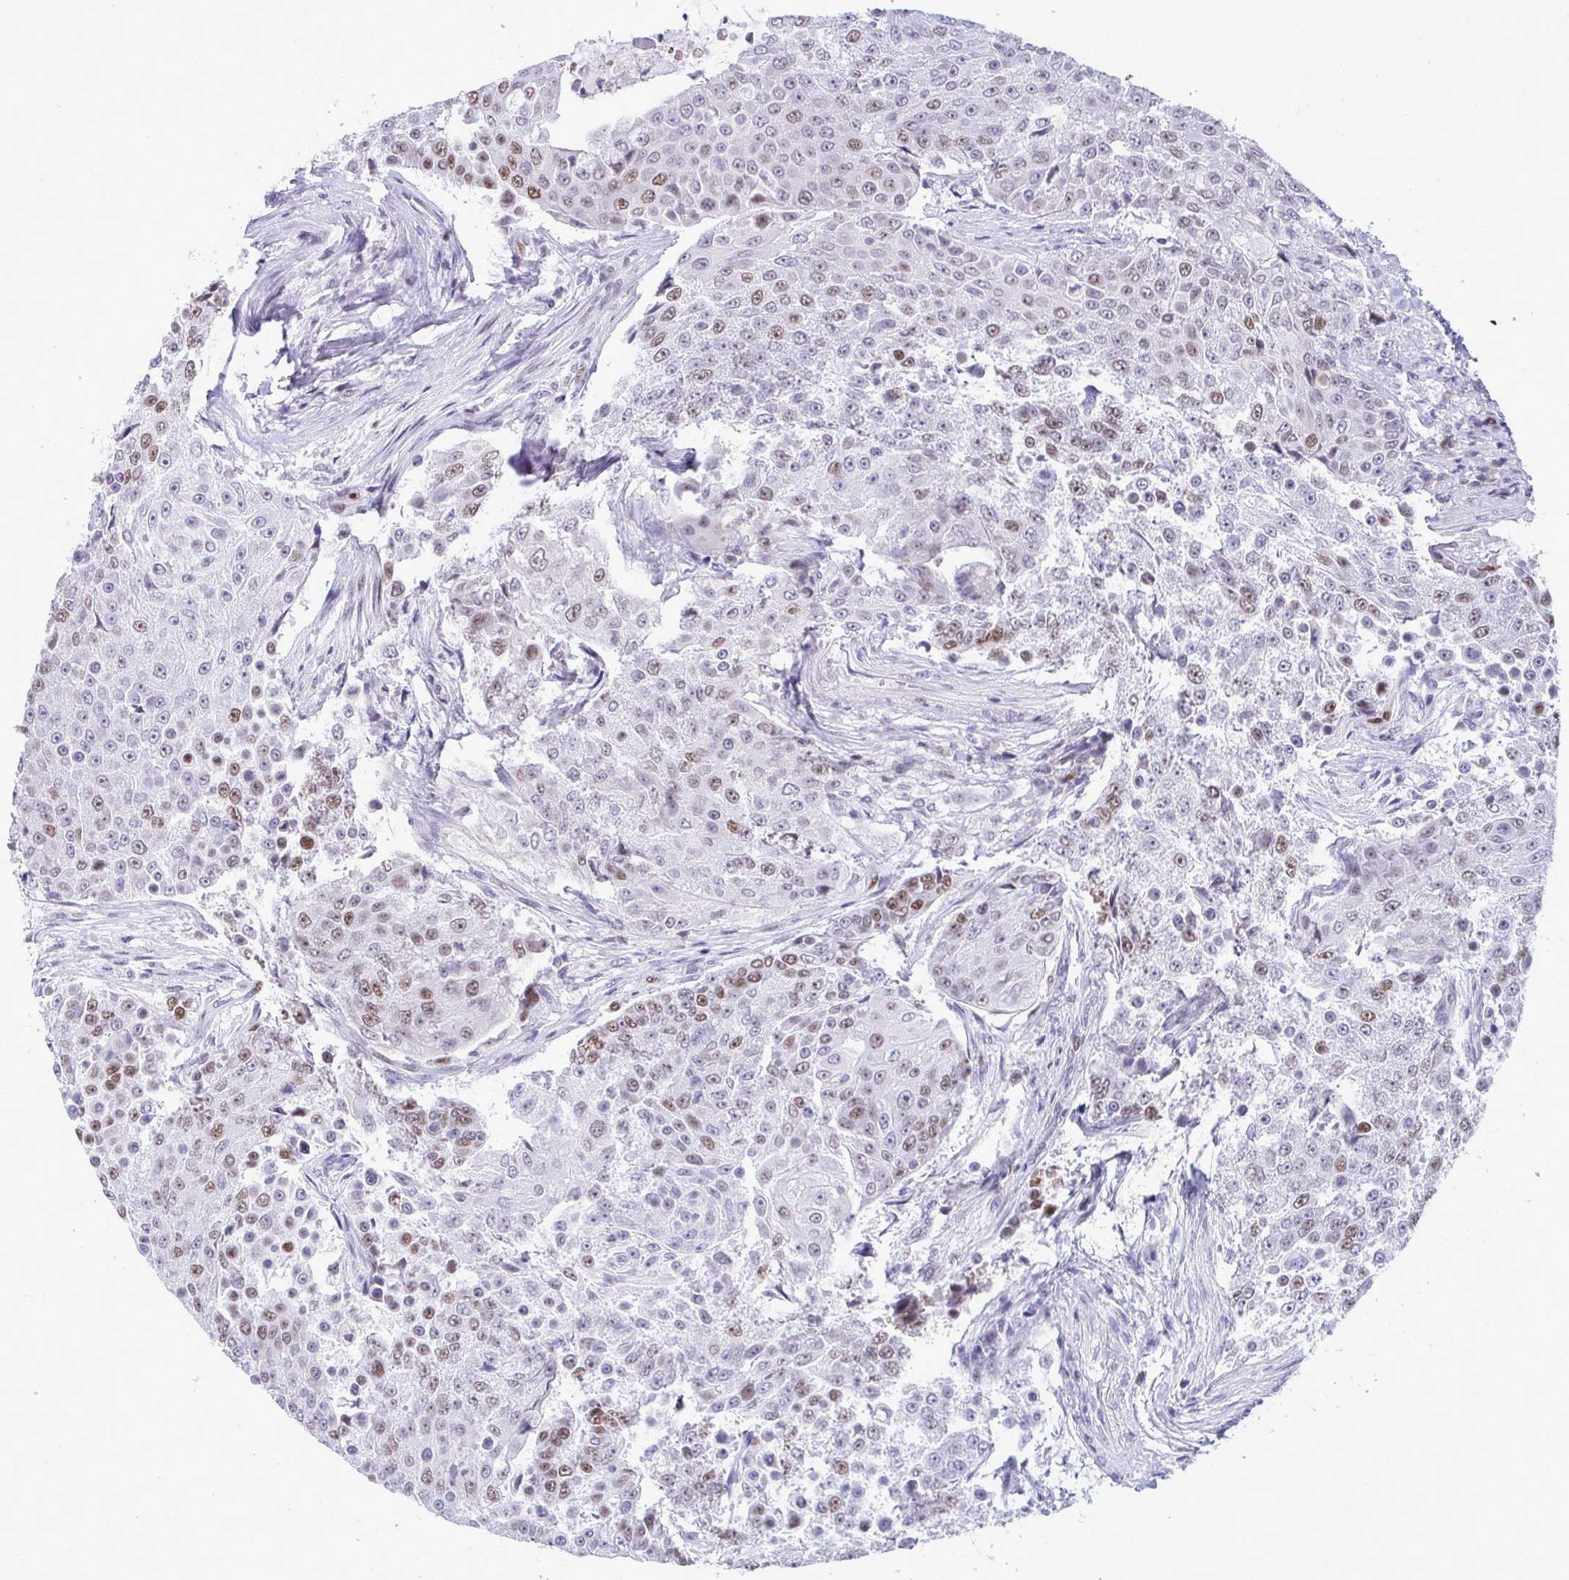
{"staining": {"intensity": "moderate", "quantity": "25%-75%", "location": "nuclear"}, "tissue": "urothelial cancer", "cell_type": "Tumor cells", "image_type": "cancer", "snomed": [{"axis": "morphology", "description": "Urothelial carcinoma, High grade"}, {"axis": "topography", "description": "Urinary bladder"}], "caption": "About 25%-75% of tumor cells in high-grade urothelial carcinoma exhibit moderate nuclear protein positivity as visualized by brown immunohistochemical staining.", "gene": "C1QL2", "patient": {"sex": "female", "age": 63}}